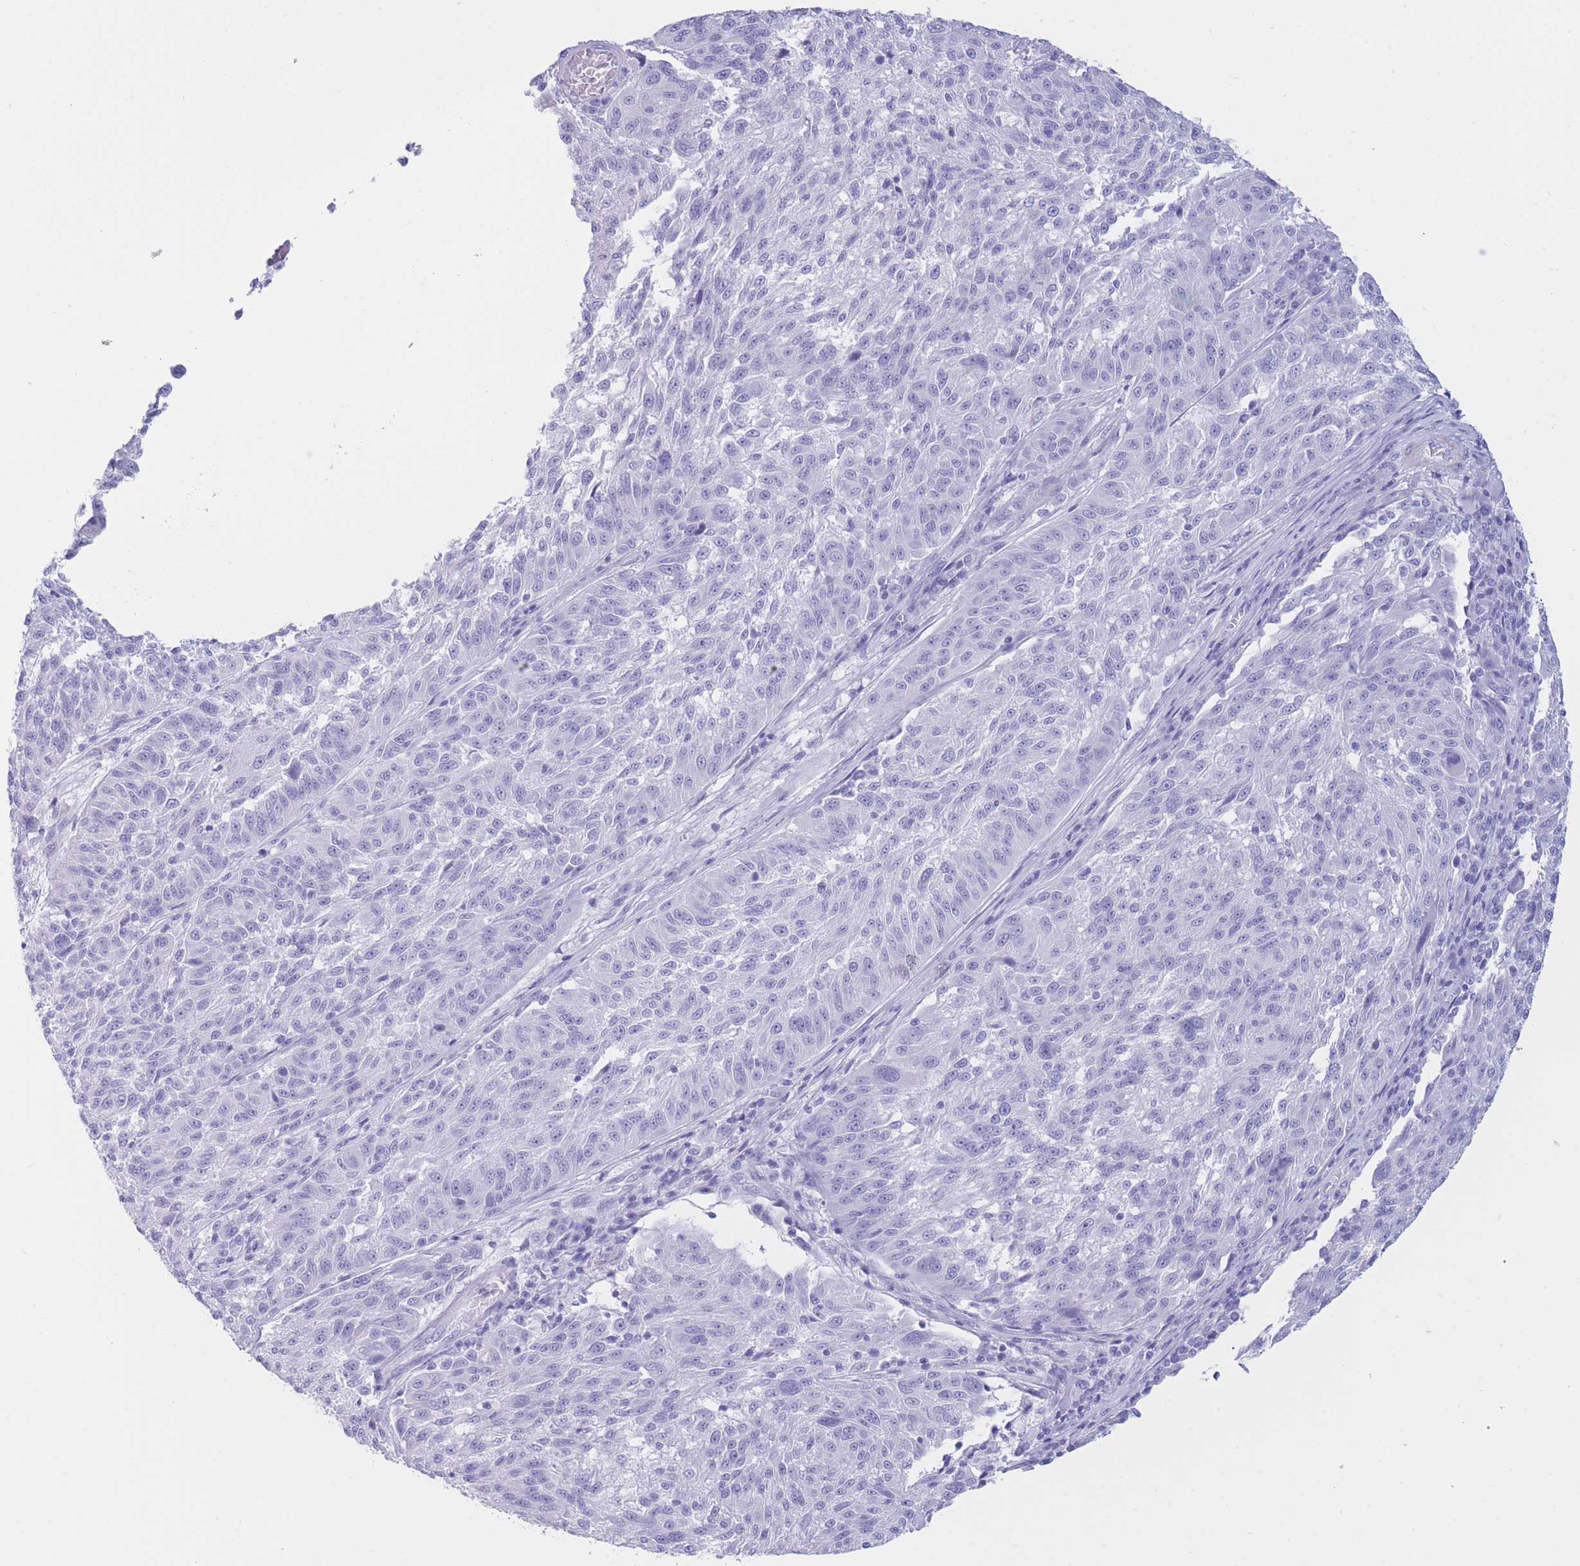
{"staining": {"intensity": "negative", "quantity": "none", "location": "none"}, "tissue": "melanoma", "cell_type": "Tumor cells", "image_type": "cancer", "snomed": [{"axis": "morphology", "description": "Malignant melanoma, NOS"}, {"axis": "topography", "description": "Skin"}], "caption": "Immunohistochemical staining of human melanoma exhibits no significant staining in tumor cells. (Brightfield microscopy of DAB IHC at high magnification).", "gene": "VWA8", "patient": {"sex": "male", "age": 53}}